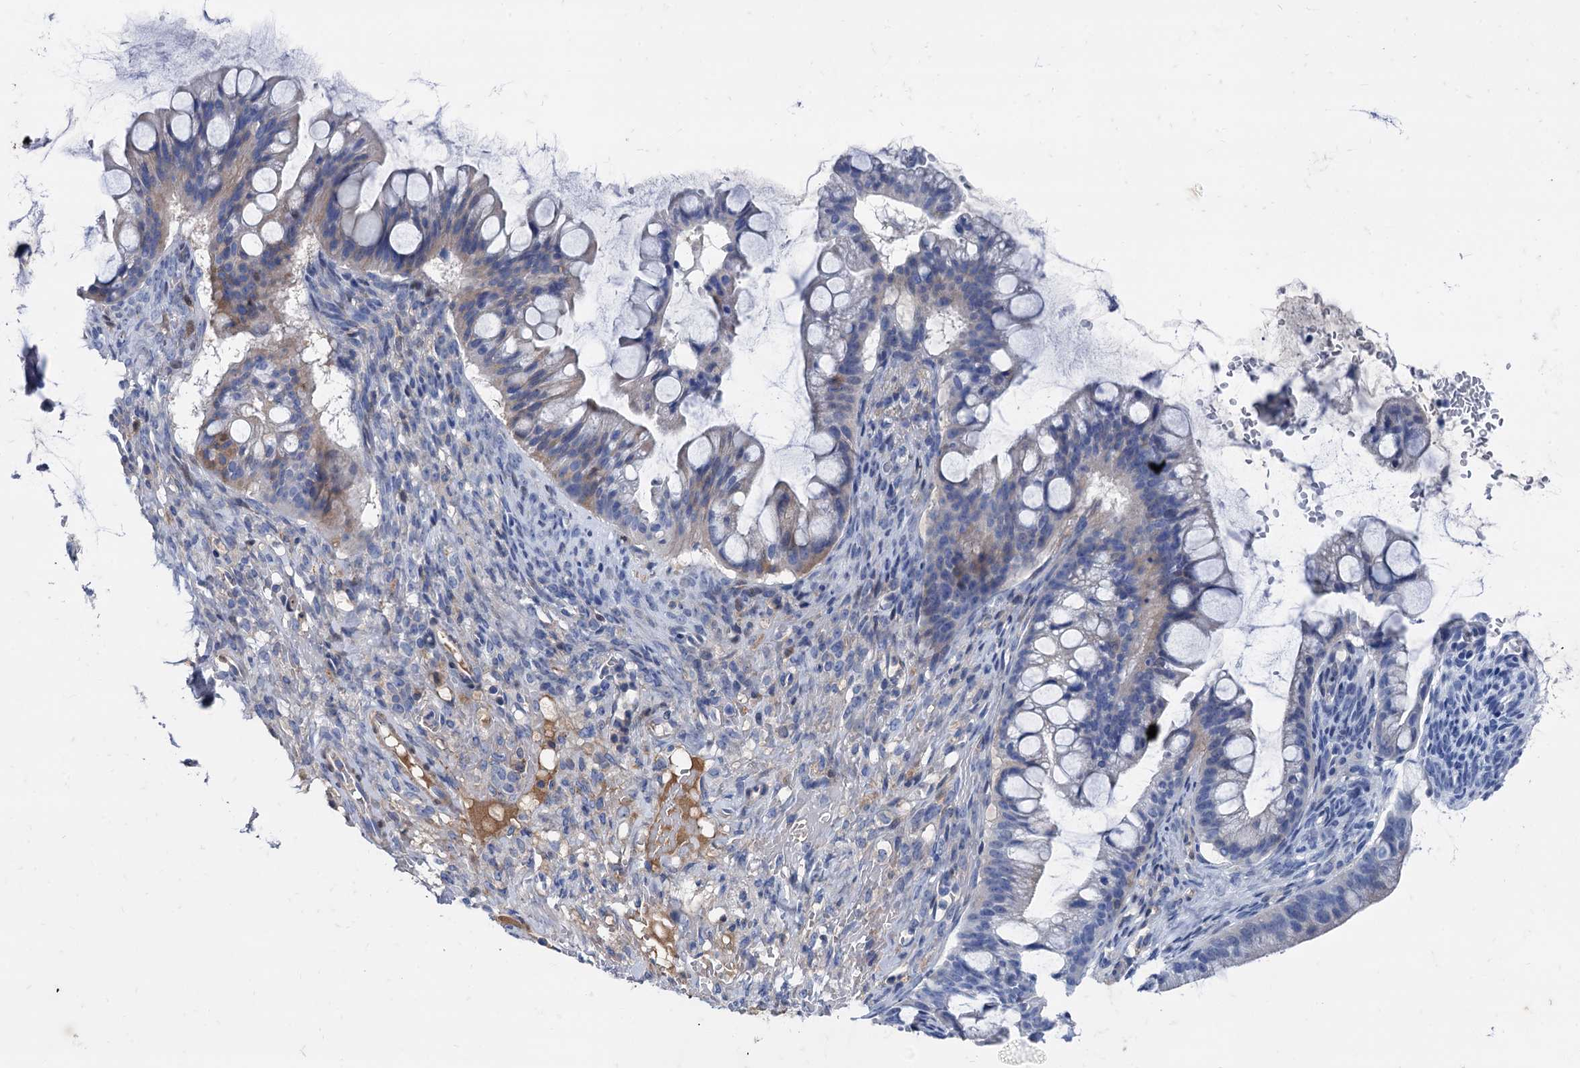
{"staining": {"intensity": "weak", "quantity": "<25%", "location": "cytoplasmic/membranous"}, "tissue": "ovarian cancer", "cell_type": "Tumor cells", "image_type": "cancer", "snomed": [{"axis": "morphology", "description": "Cystadenocarcinoma, mucinous, NOS"}, {"axis": "topography", "description": "Ovary"}], "caption": "Tumor cells are negative for protein expression in human ovarian cancer.", "gene": "TMEM72", "patient": {"sex": "female", "age": 73}}